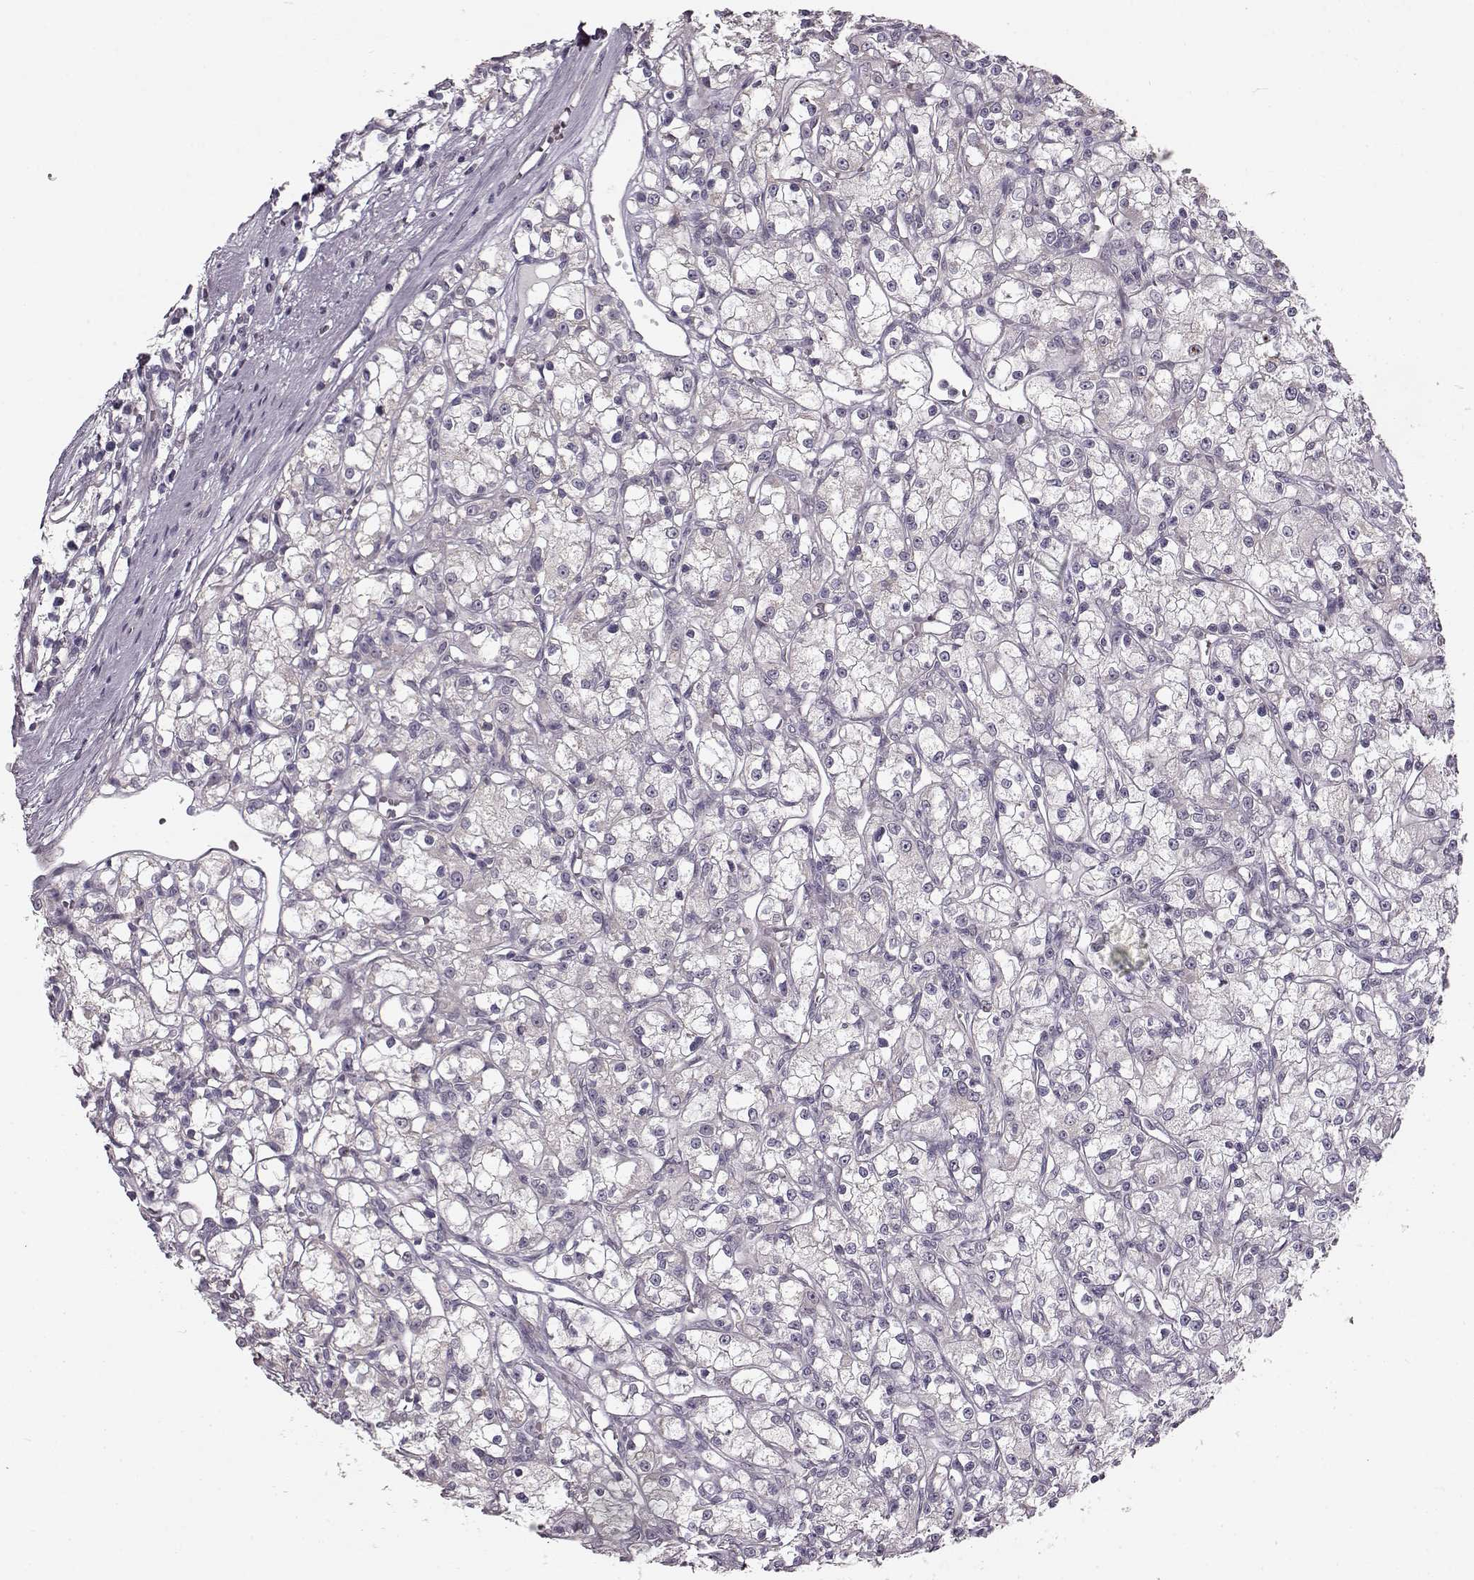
{"staining": {"intensity": "negative", "quantity": "none", "location": "none"}, "tissue": "renal cancer", "cell_type": "Tumor cells", "image_type": "cancer", "snomed": [{"axis": "morphology", "description": "Adenocarcinoma, NOS"}, {"axis": "topography", "description": "Kidney"}], "caption": "DAB (3,3'-diaminobenzidine) immunohistochemical staining of renal adenocarcinoma demonstrates no significant staining in tumor cells.", "gene": "MAP6D1", "patient": {"sex": "female", "age": 59}}